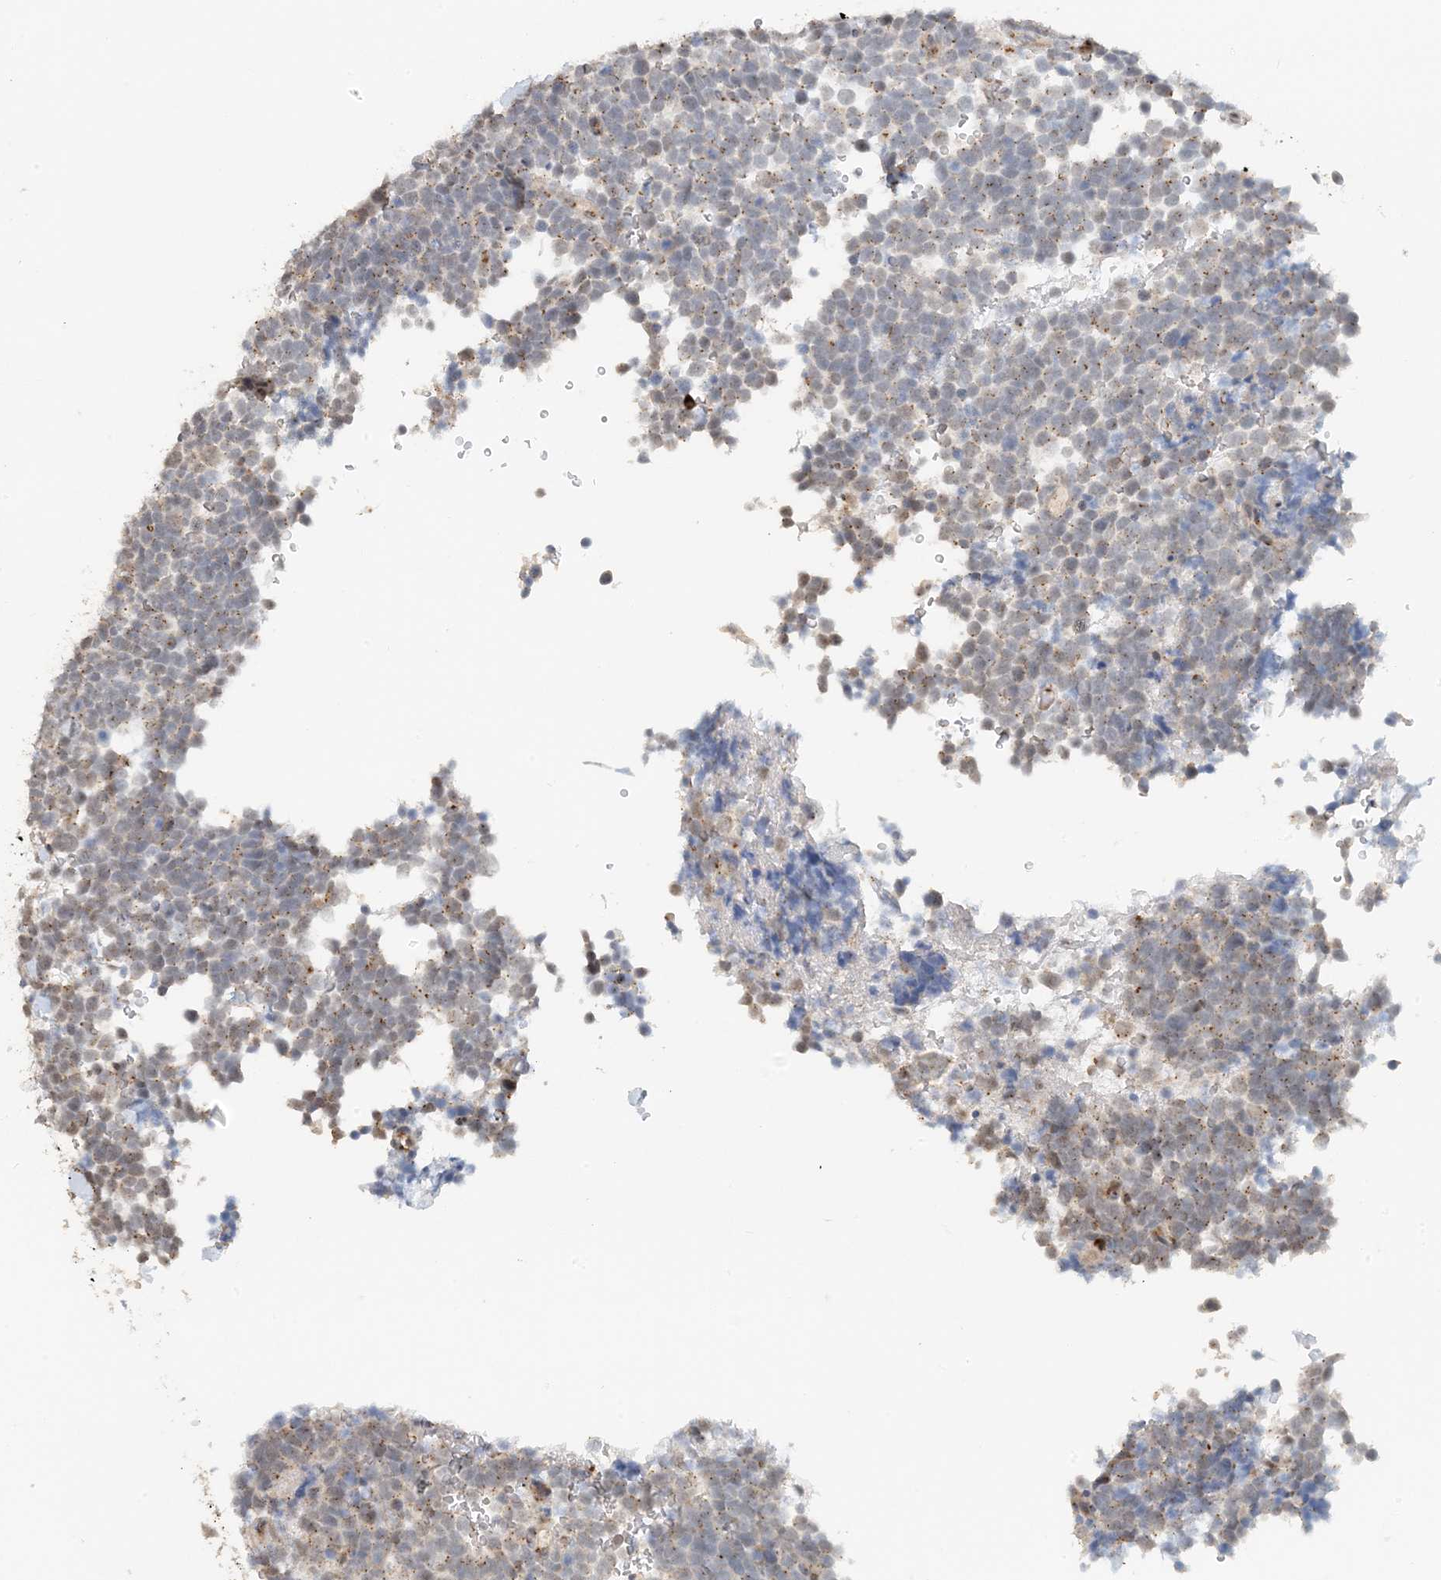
{"staining": {"intensity": "negative", "quantity": "none", "location": "none"}, "tissue": "urothelial cancer", "cell_type": "Tumor cells", "image_type": "cancer", "snomed": [{"axis": "morphology", "description": "Urothelial carcinoma, High grade"}, {"axis": "topography", "description": "Urinary bladder"}], "caption": "Immunohistochemistry (IHC) of human urothelial carcinoma (high-grade) exhibits no positivity in tumor cells.", "gene": "ZCCHC4", "patient": {"sex": "female", "age": 82}}